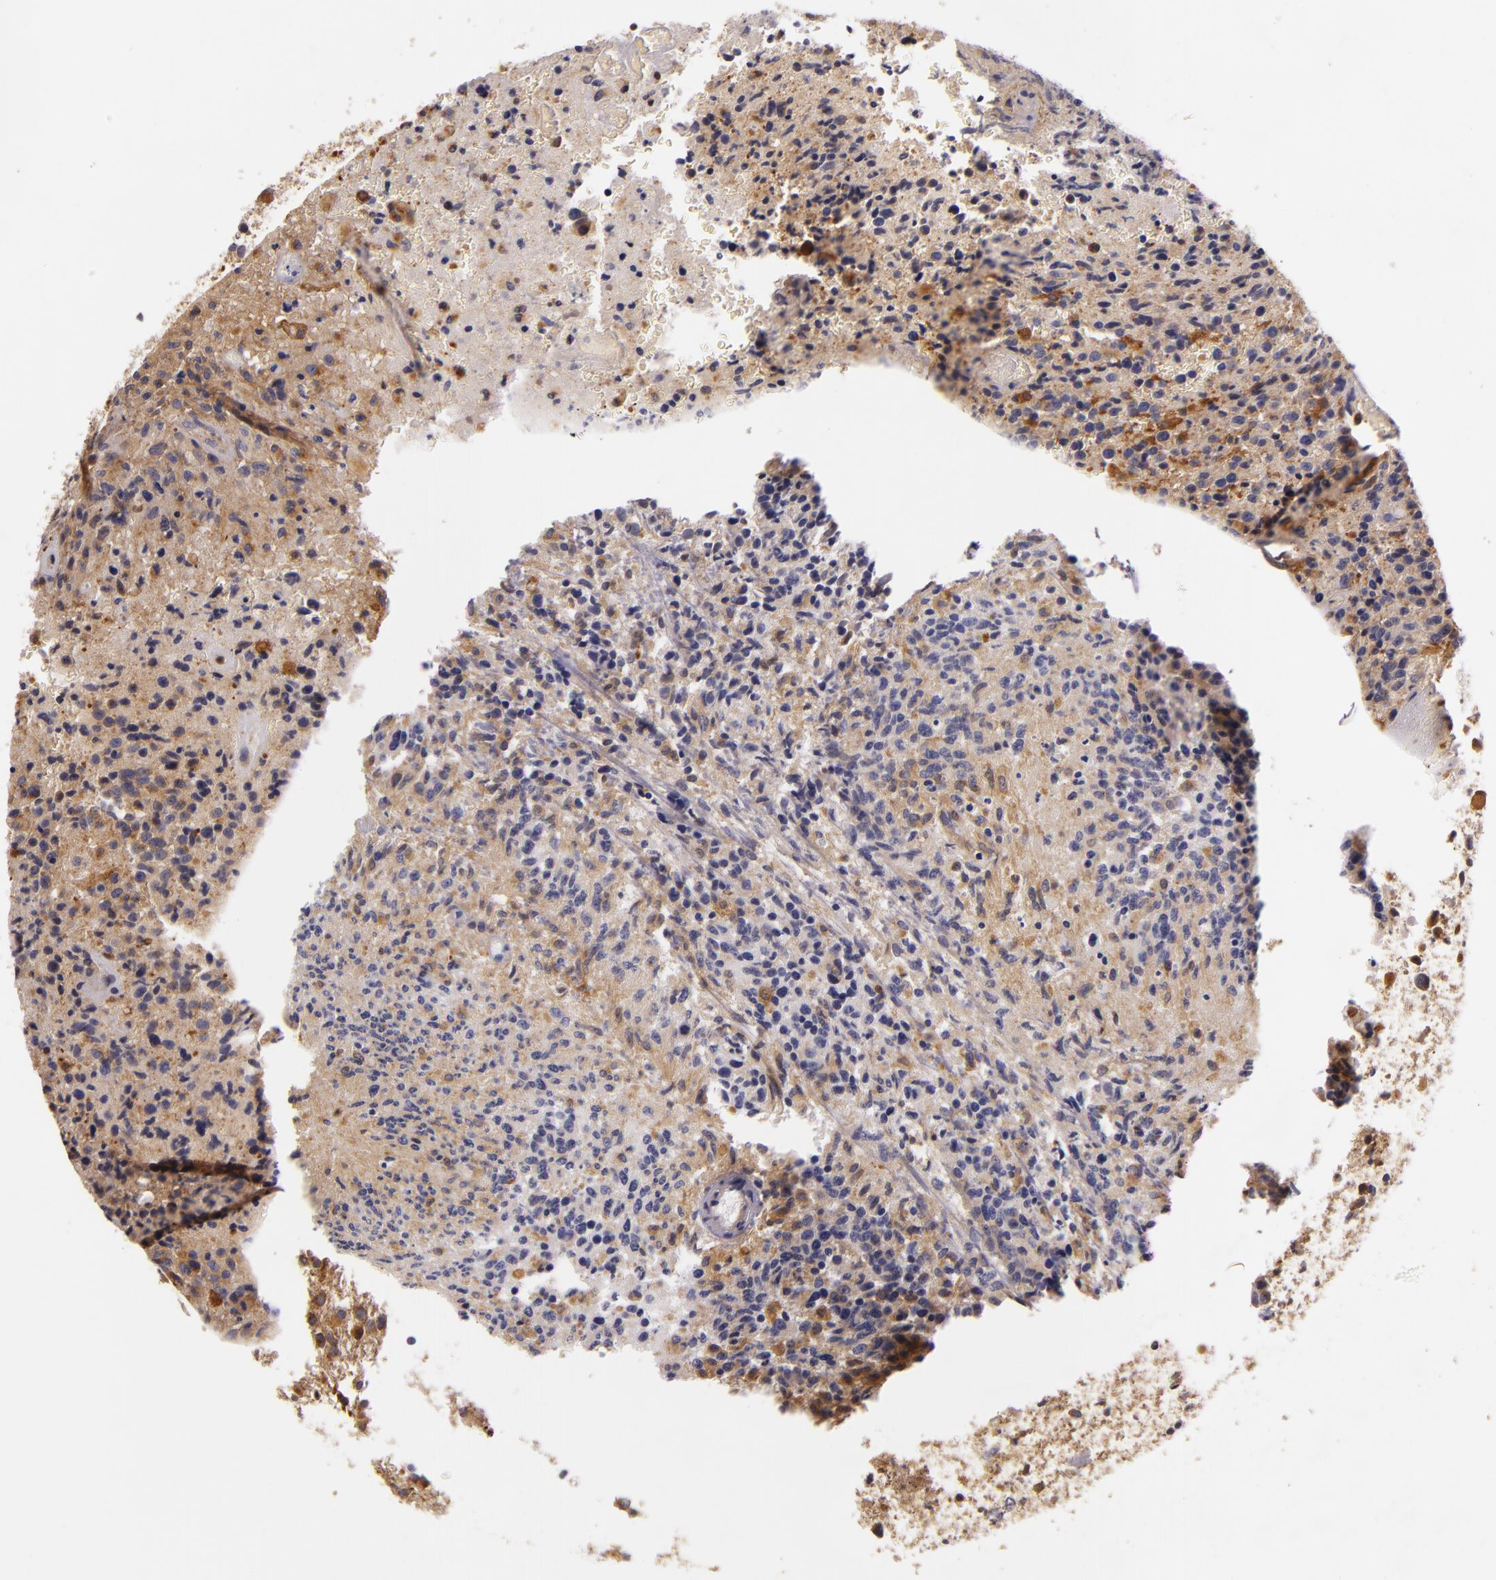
{"staining": {"intensity": "moderate", "quantity": ">75%", "location": "cytoplasmic/membranous"}, "tissue": "glioma", "cell_type": "Tumor cells", "image_type": "cancer", "snomed": [{"axis": "morphology", "description": "Glioma, malignant, High grade"}, {"axis": "topography", "description": "Brain"}], "caption": "Immunohistochemistry (IHC) histopathology image of neoplastic tissue: glioma stained using immunohistochemistry displays medium levels of moderate protein expression localized specifically in the cytoplasmic/membranous of tumor cells, appearing as a cytoplasmic/membranous brown color.", "gene": "TOM1", "patient": {"sex": "male", "age": 36}}